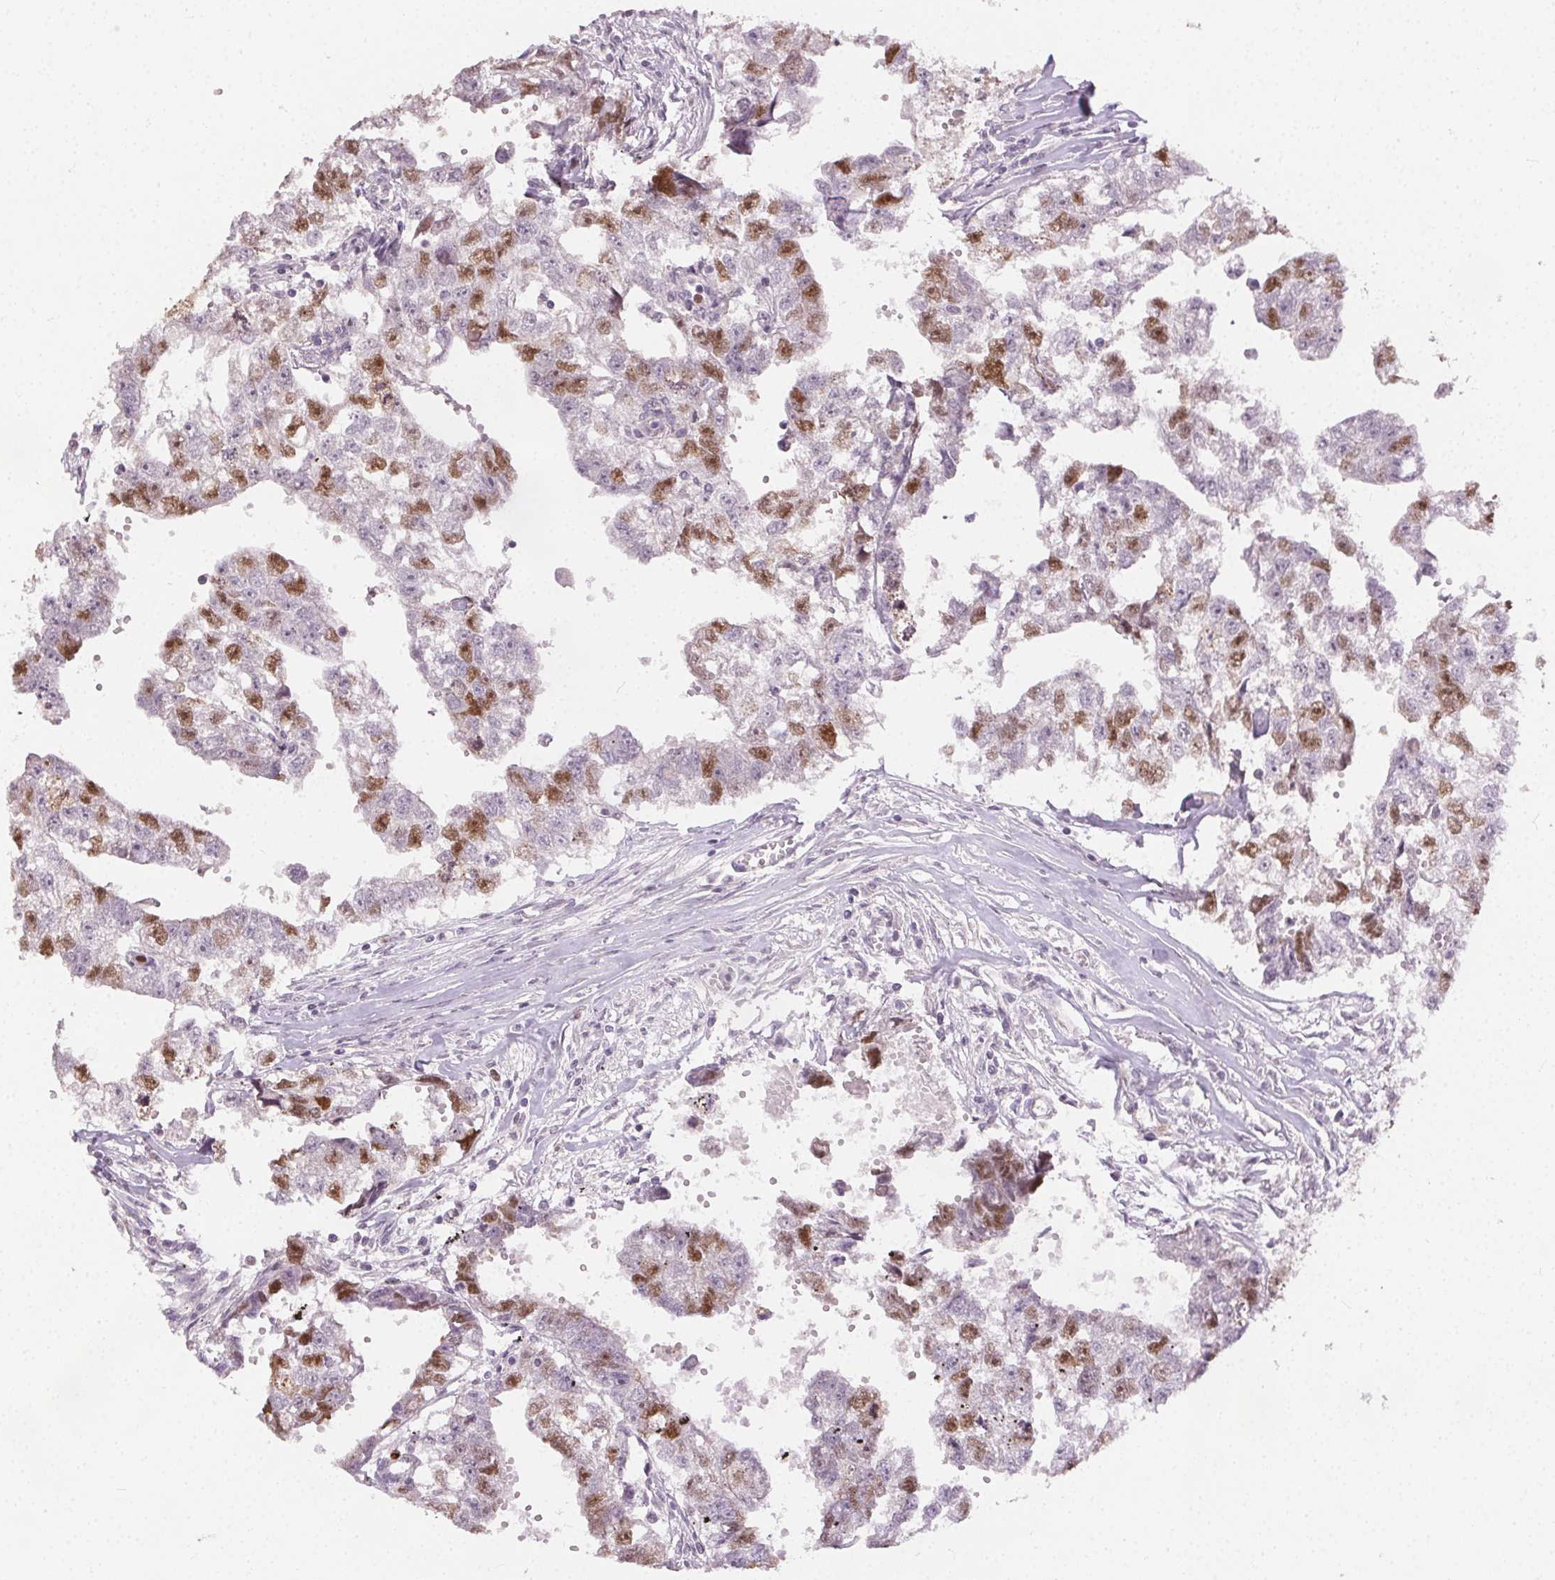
{"staining": {"intensity": "moderate", "quantity": "25%-75%", "location": "nuclear"}, "tissue": "testis cancer", "cell_type": "Tumor cells", "image_type": "cancer", "snomed": [{"axis": "morphology", "description": "Carcinoma, Embryonal, NOS"}, {"axis": "morphology", "description": "Teratoma, malignant, NOS"}, {"axis": "topography", "description": "Testis"}], "caption": "Moderate nuclear expression for a protein is identified in about 25%-75% of tumor cells of testis cancer using immunohistochemistry.", "gene": "ANLN", "patient": {"sex": "male", "age": 44}}